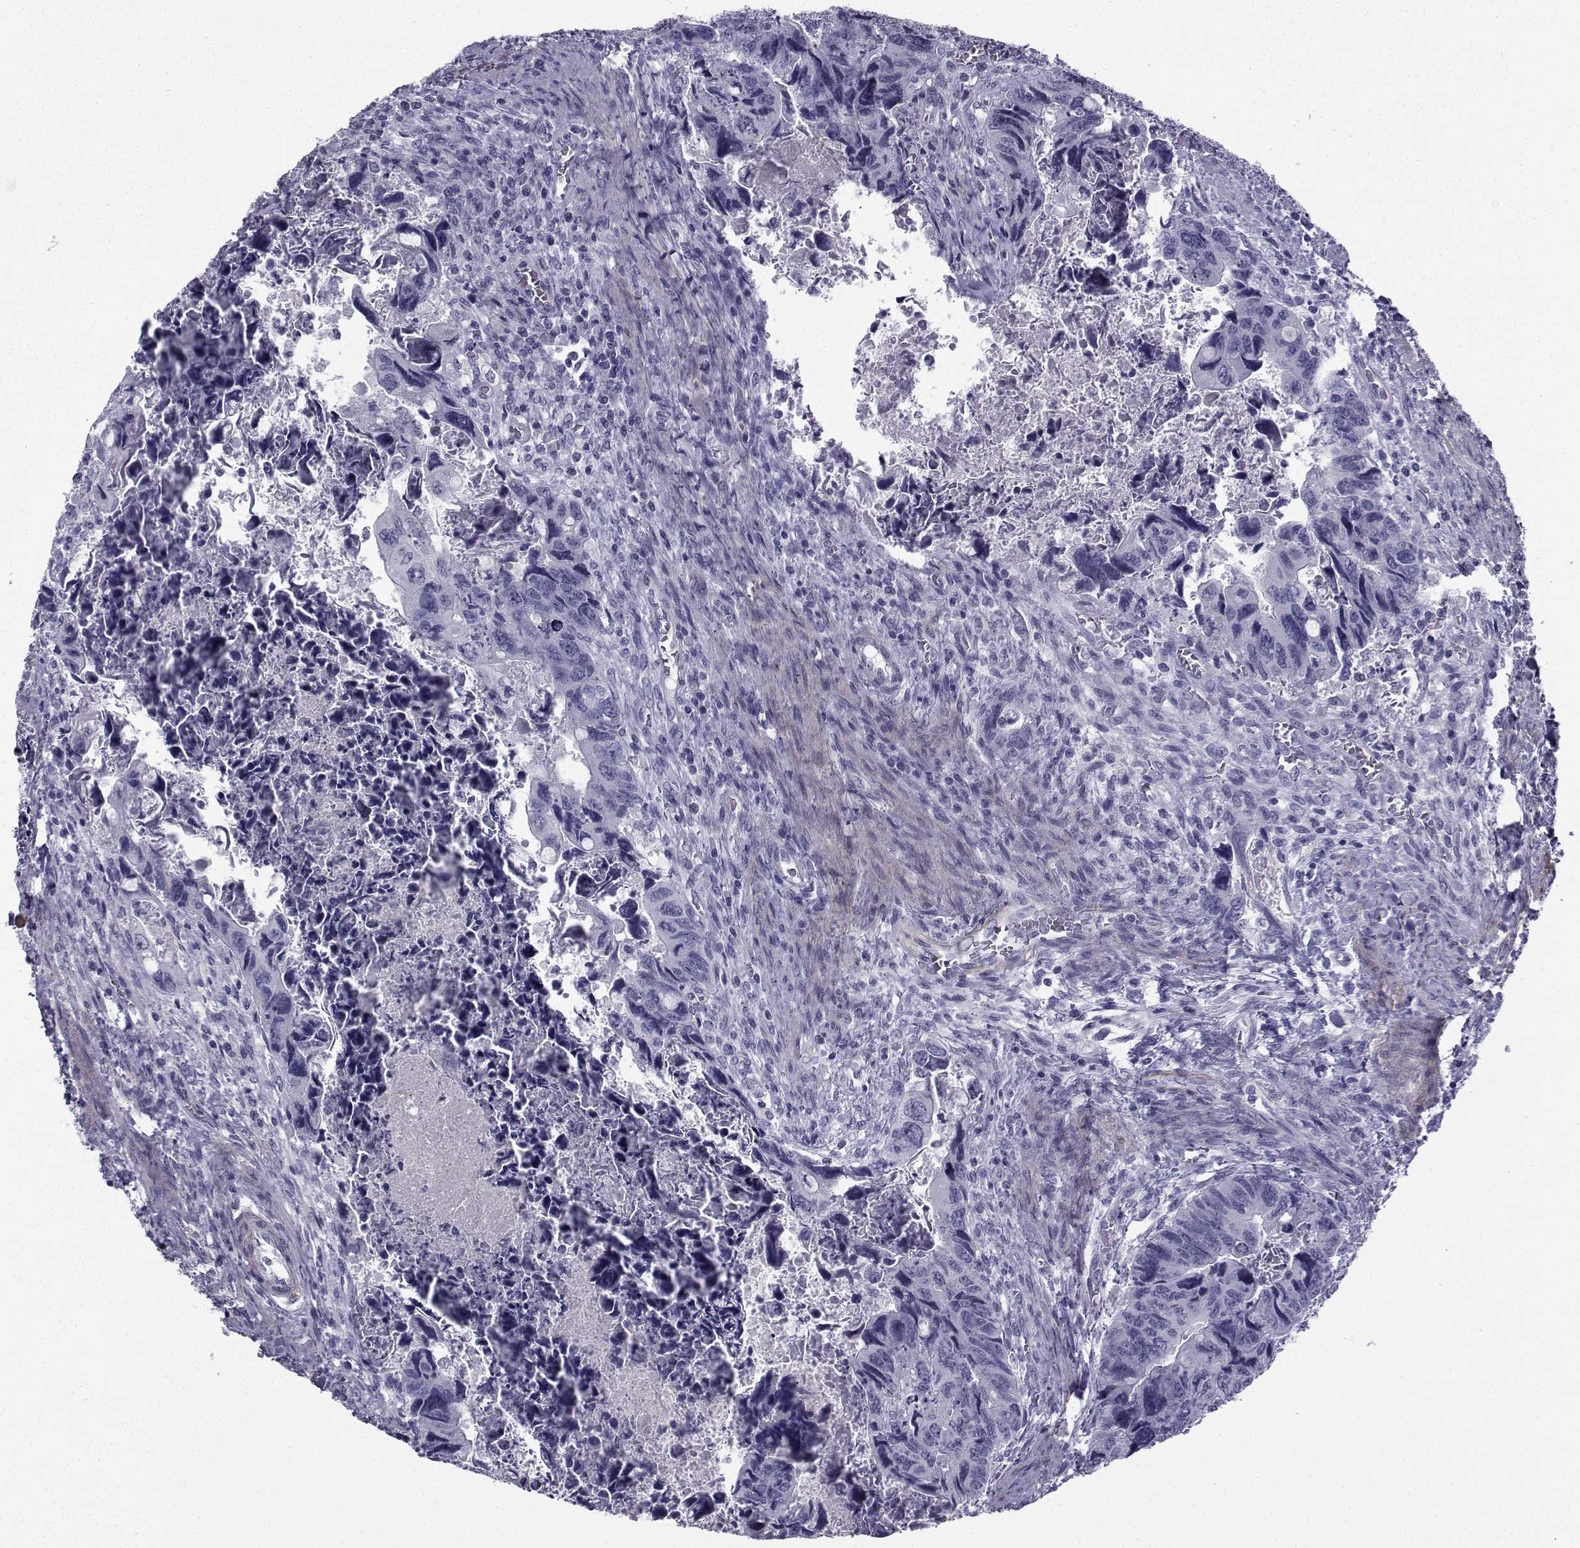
{"staining": {"intensity": "negative", "quantity": "none", "location": "none"}, "tissue": "colorectal cancer", "cell_type": "Tumor cells", "image_type": "cancer", "snomed": [{"axis": "morphology", "description": "Adenocarcinoma, NOS"}, {"axis": "topography", "description": "Rectum"}], "caption": "Colorectal cancer (adenocarcinoma) was stained to show a protein in brown. There is no significant staining in tumor cells.", "gene": "SPANXD", "patient": {"sex": "male", "age": 62}}